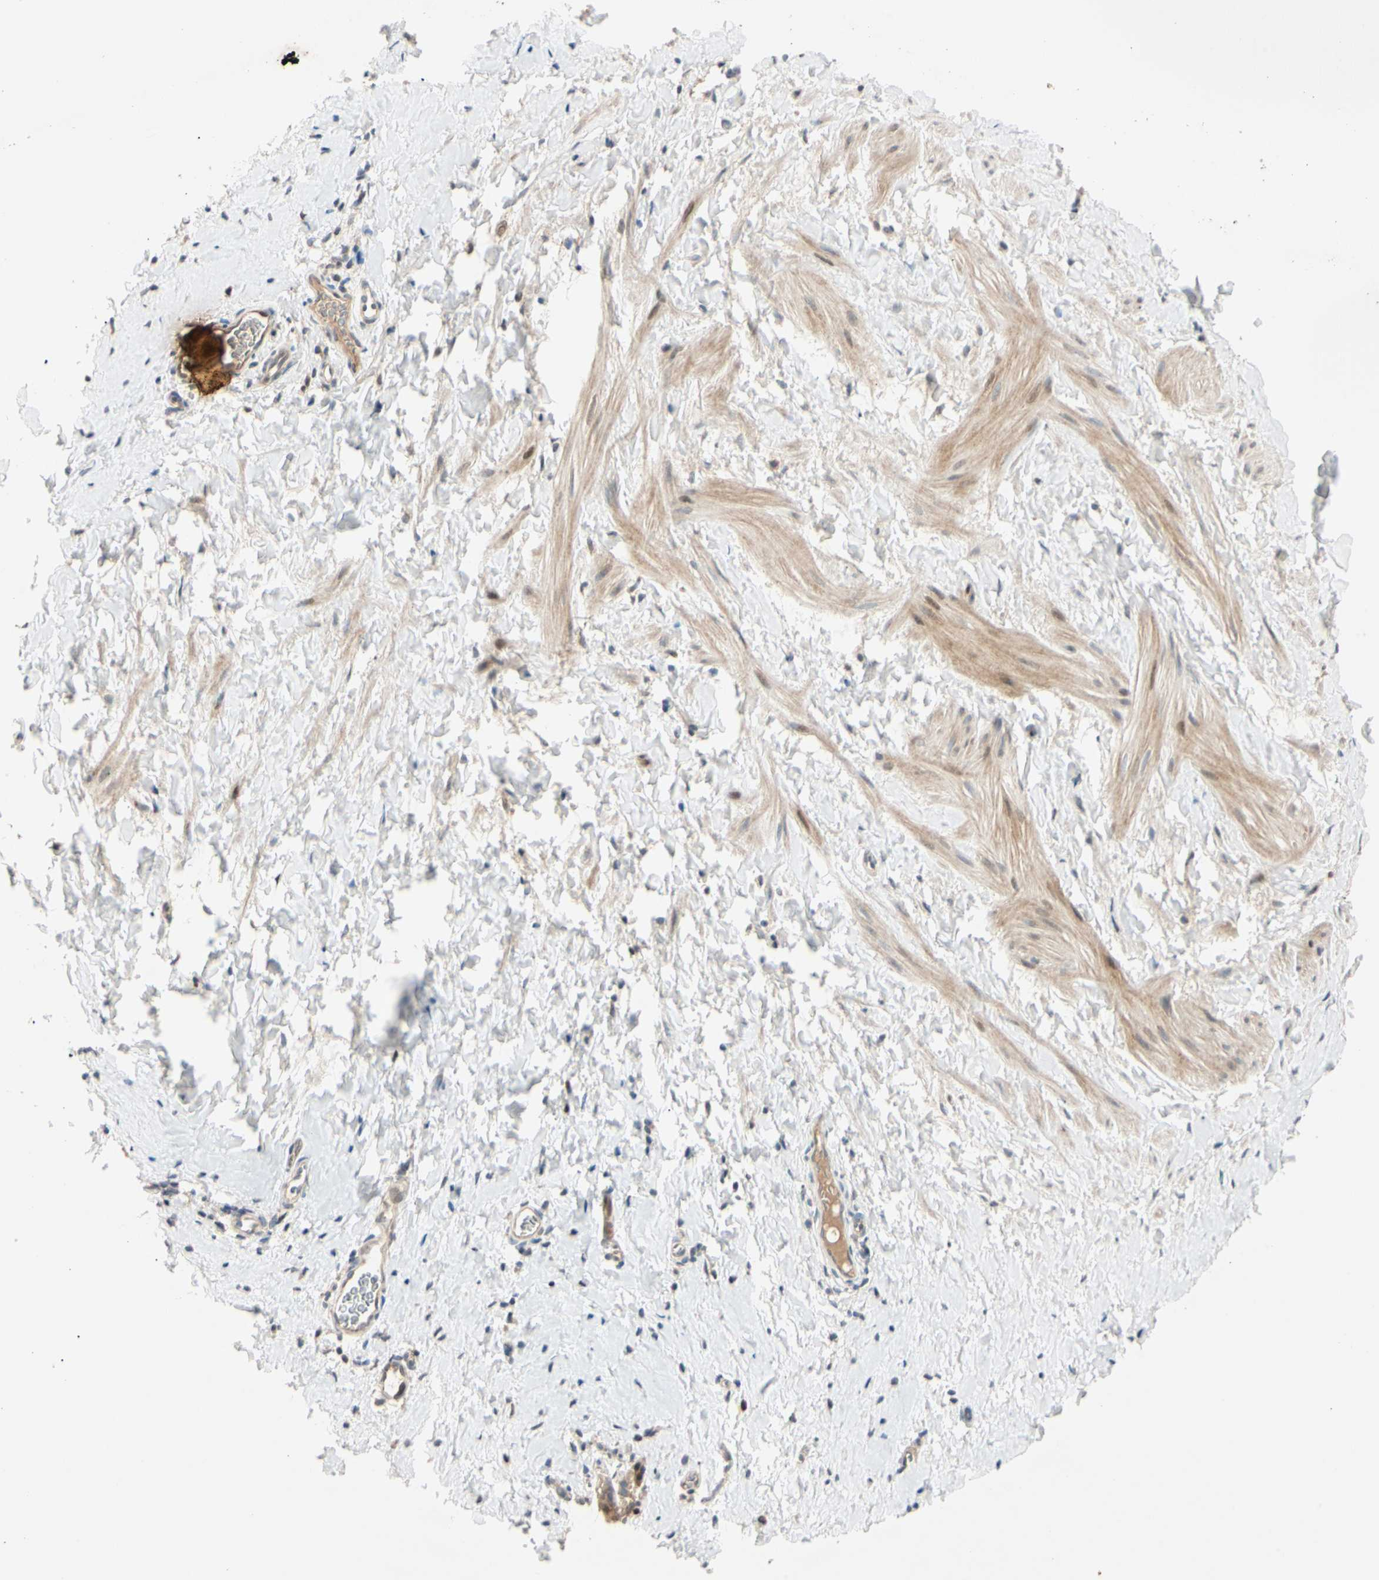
{"staining": {"intensity": "weak", "quantity": "<25%", "location": "cytoplasmic/membranous"}, "tissue": "smooth muscle", "cell_type": "Smooth muscle cells", "image_type": "normal", "snomed": [{"axis": "morphology", "description": "Normal tissue, NOS"}, {"axis": "topography", "description": "Smooth muscle"}], "caption": "This is an immunohistochemistry micrograph of normal smooth muscle. There is no expression in smooth muscle cells.", "gene": "ACSL5", "patient": {"sex": "male", "age": 16}}